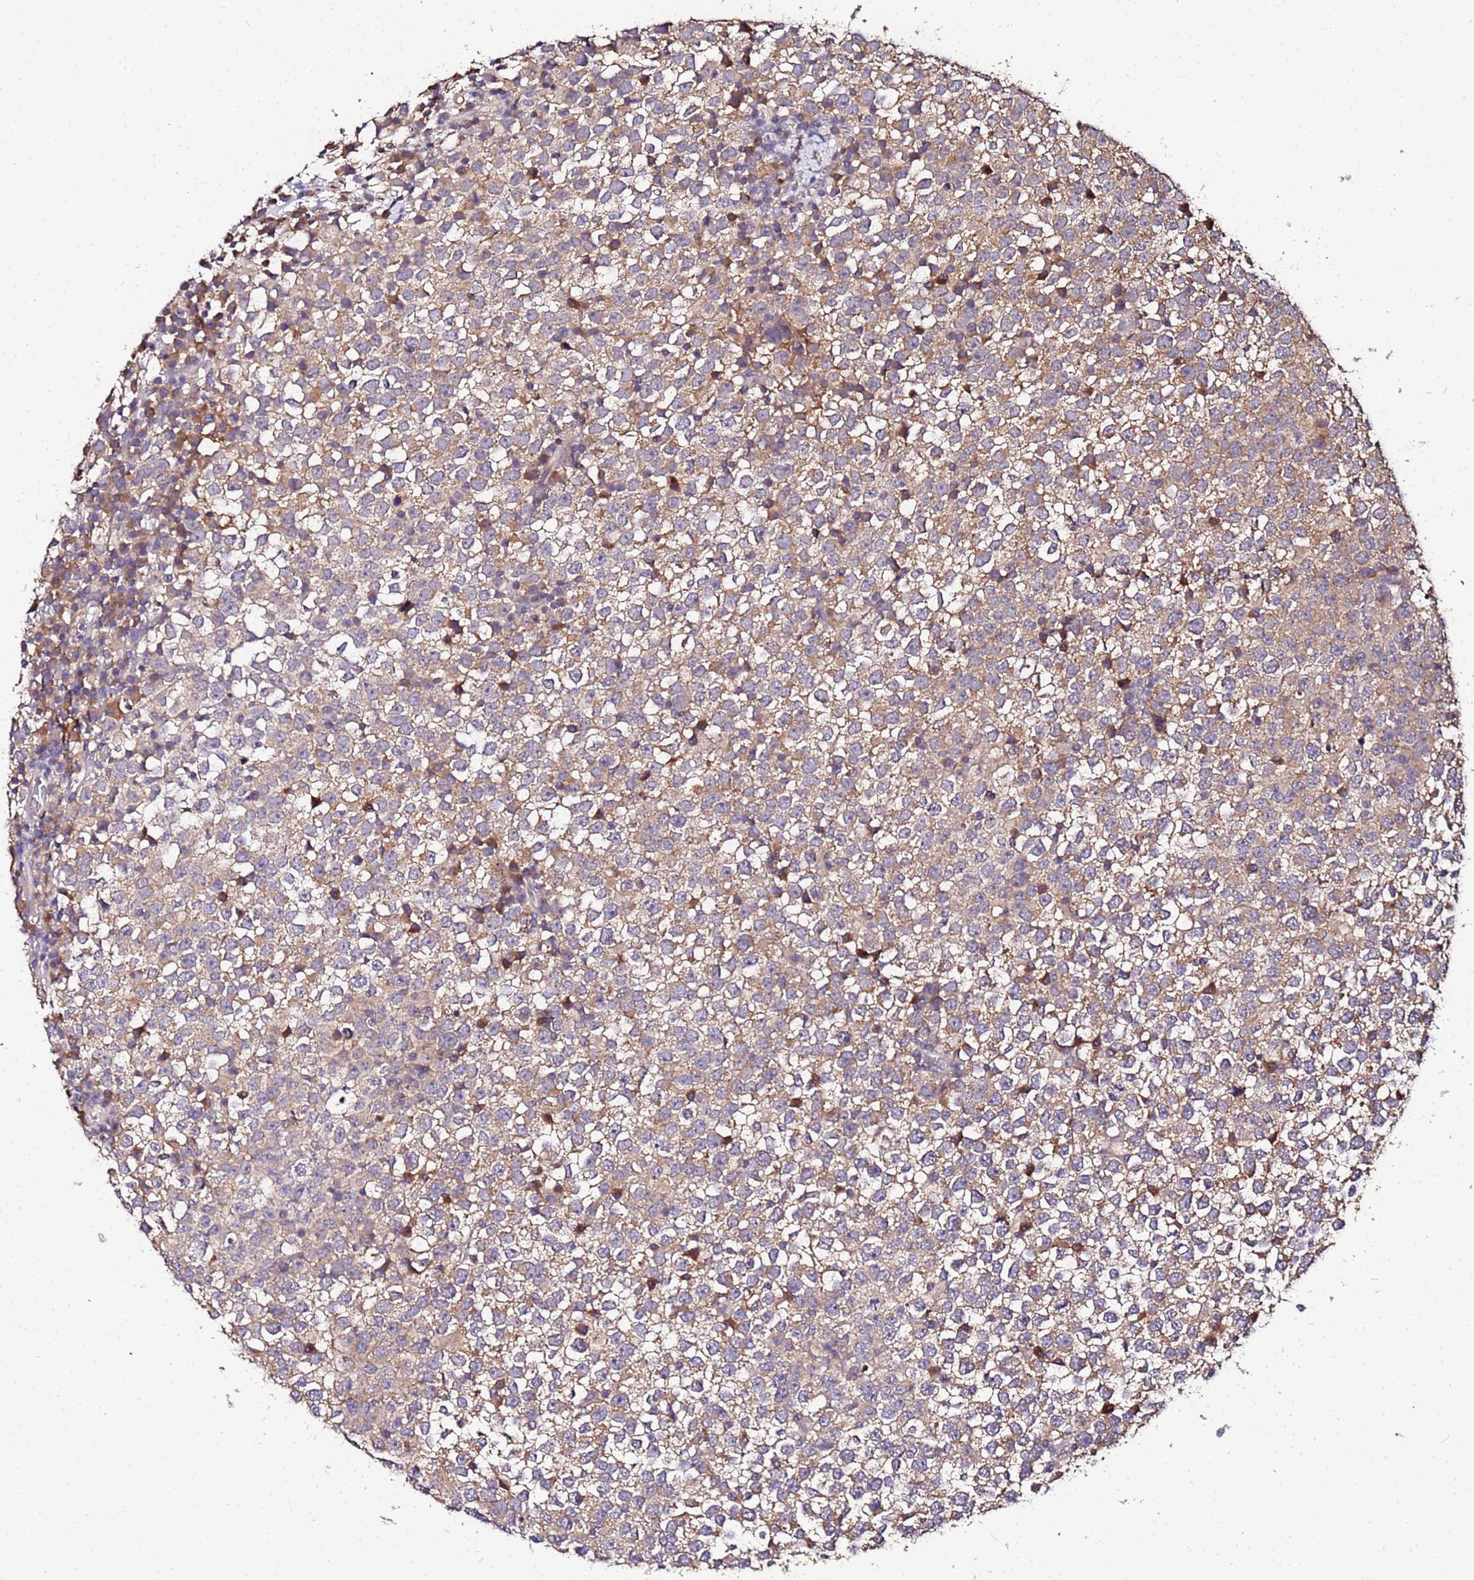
{"staining": {"intensity": "weak", "quantity": "25%-75%", "location": "cytoplasmic/membranous"}, "tissue": "testis cancer", "cell_type": "Tumor cells", "image_type": "cancer", "snomed": [{"axis": "morphology", "description": "Seminoma, NOS"}, {"axis": "topography", "description": "Testis"}], "caption": "Seminoma (testis) stained with a brown dye reveals weak cytoplasmic/membranous positive positivity in about 25%-75% of tumor cells.", "gene": "MTERF1", "patient": {"sex": "male", "age": 65}}